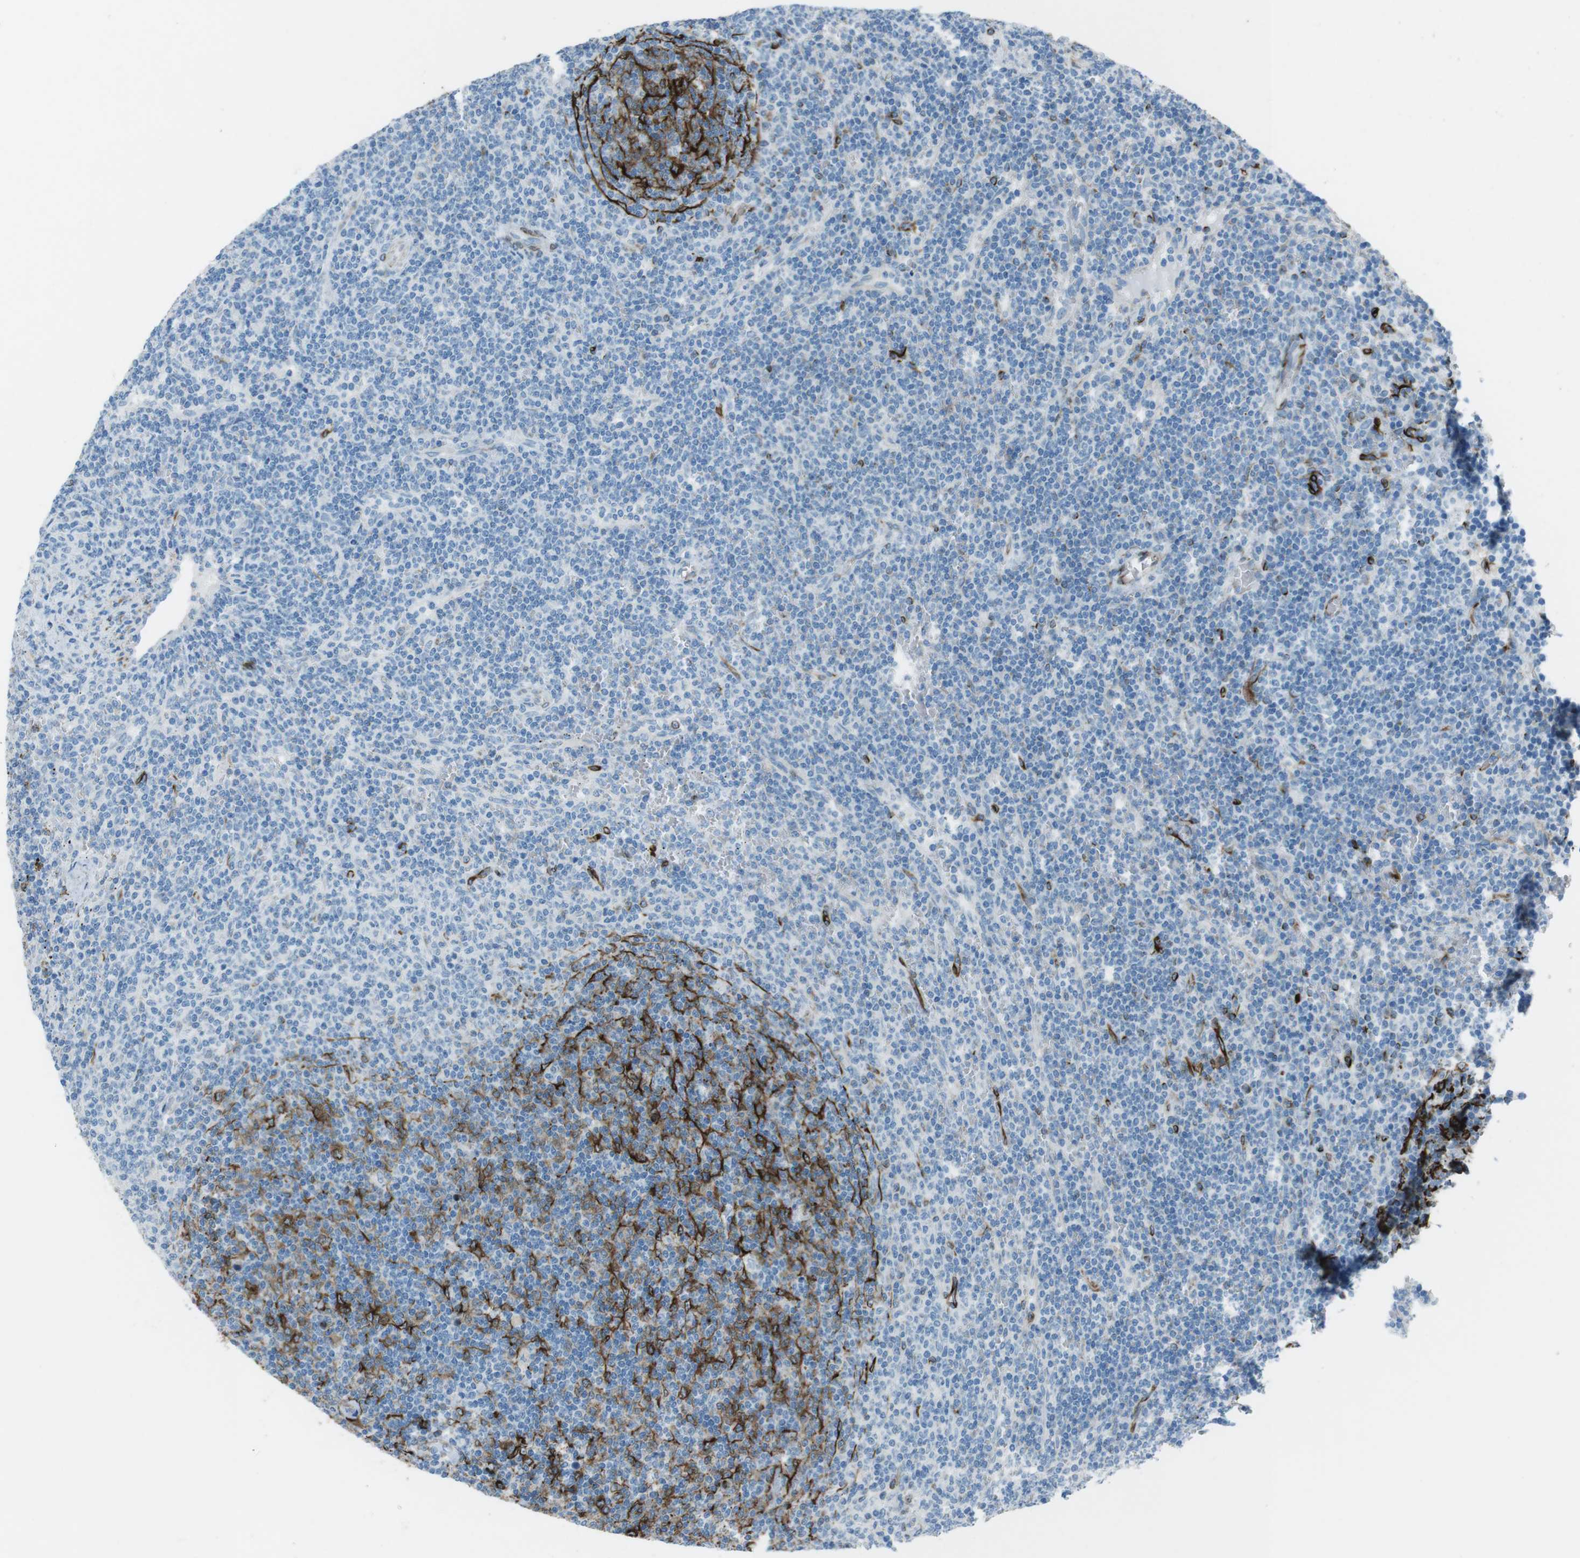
{"staining": {"intensity": "negative", "quantity": "none", "location": "none"}, "tissue": "lymphoma", "cell_type": "Tumor cells", "image_type": "cancer", "snomed": [{"axis": "morphology", "description": "Malignant lymphoma, non-Hodgkin's type, Low grade"}, {"axis": "topography", "description": "Spleen"}], "caption": "High power microscopy photomicrograph of an immunohistochemistry (IHC) image of low-grade malignant lymphoma, non-Hodgkin's type, revealing no significant staining in tumor cells.", "gene": "TUBB2A", "patient": {"sex": "female", "age": 50}}